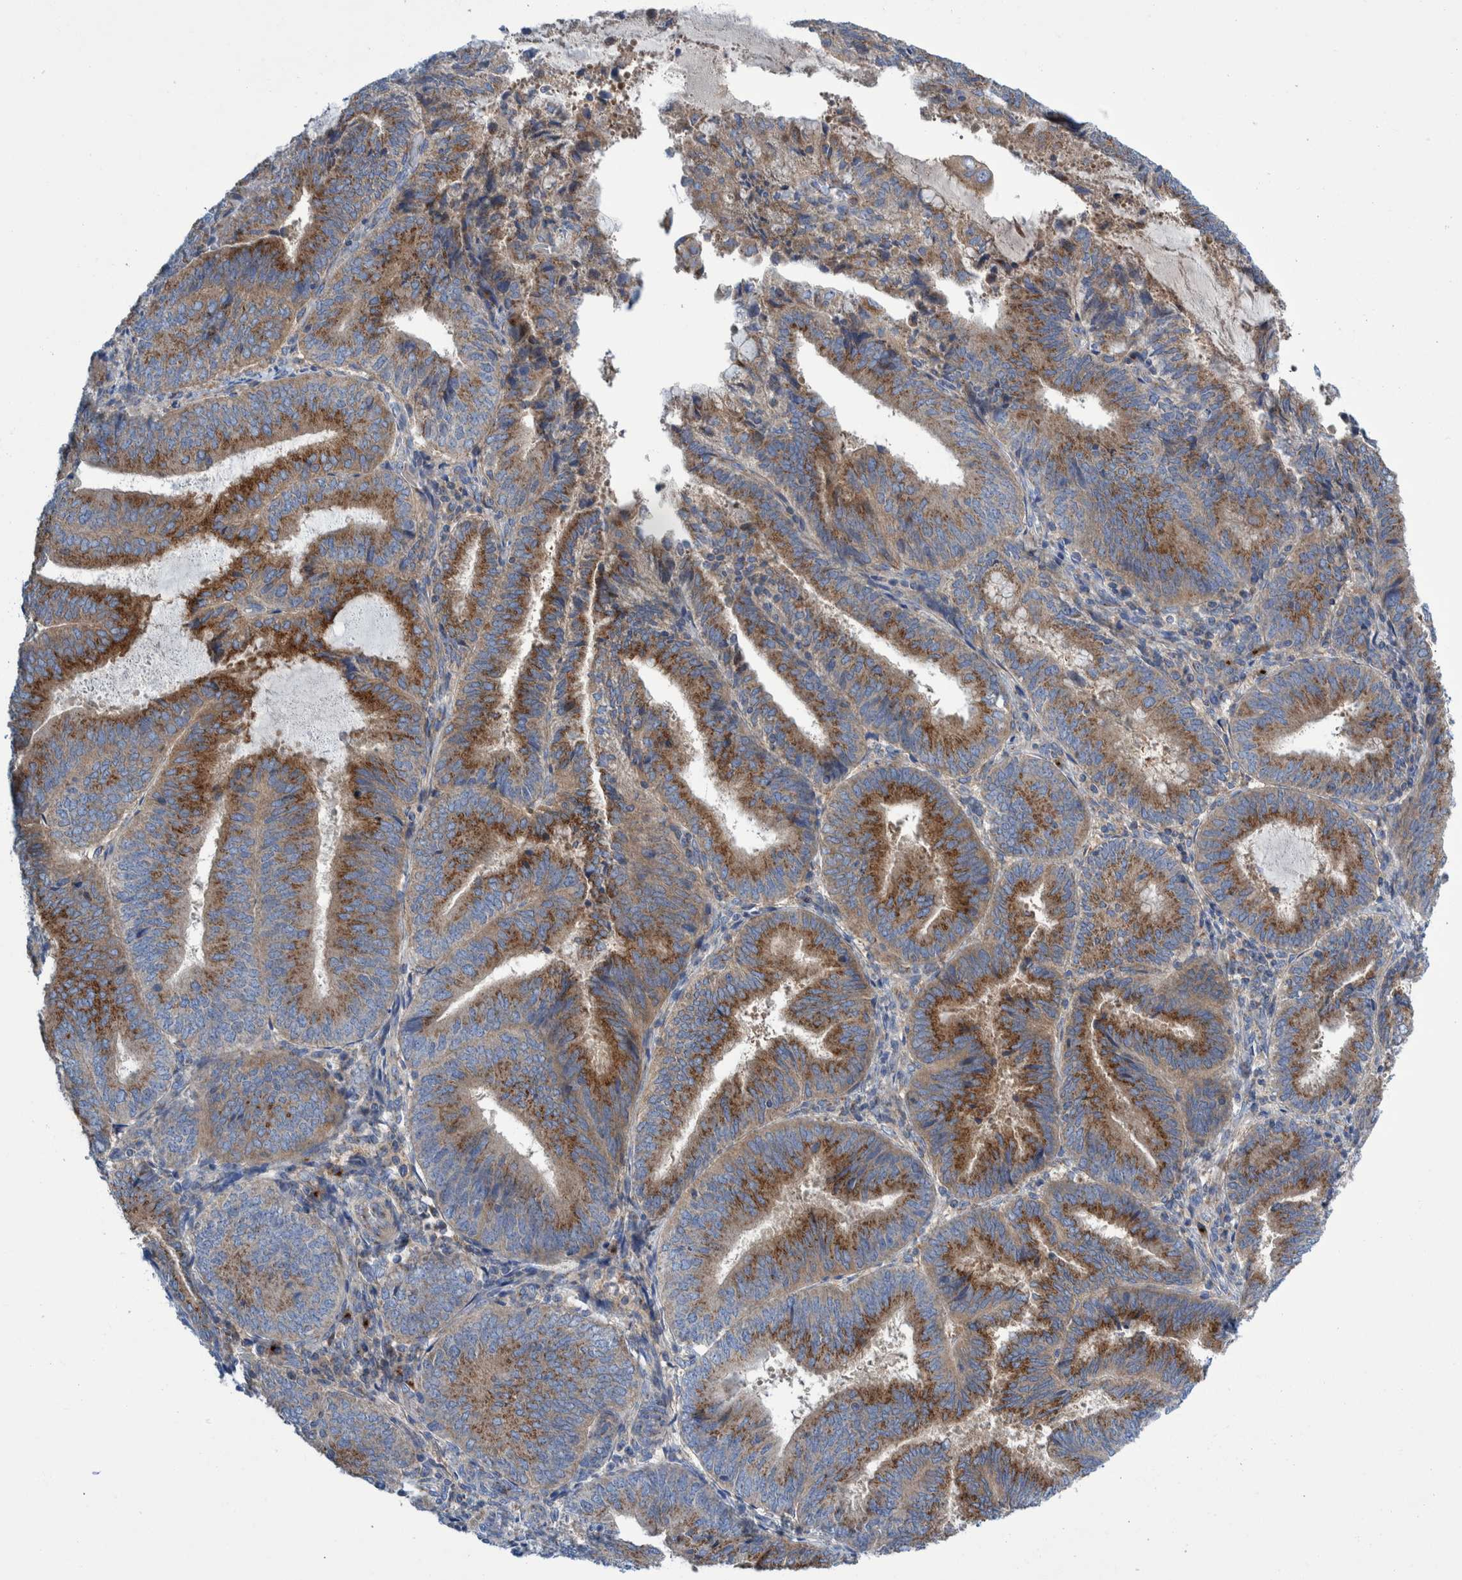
{"staining": {"intensity": "moderate", "quantity": ">75%", "location": "cytoplasmic/membranous"}, "tissue": "endometrial cancer", "cell_type": "Tumor cells", "image_type": "cancer", "snomed": [{"axis": "morphology", "description": "Adenocarcinoma, NOS"}, {"axis": "topography", "description": "Endometrium"}], "caption": "This histopathology image exhibits immunohistochemistry staining of endometrial cancer, with medium moderate cytoplasmic/membranous expression in about >75% of tumor cells.", "gene": "TRIM58", "patient": {"sex": "female", "age": 81}}